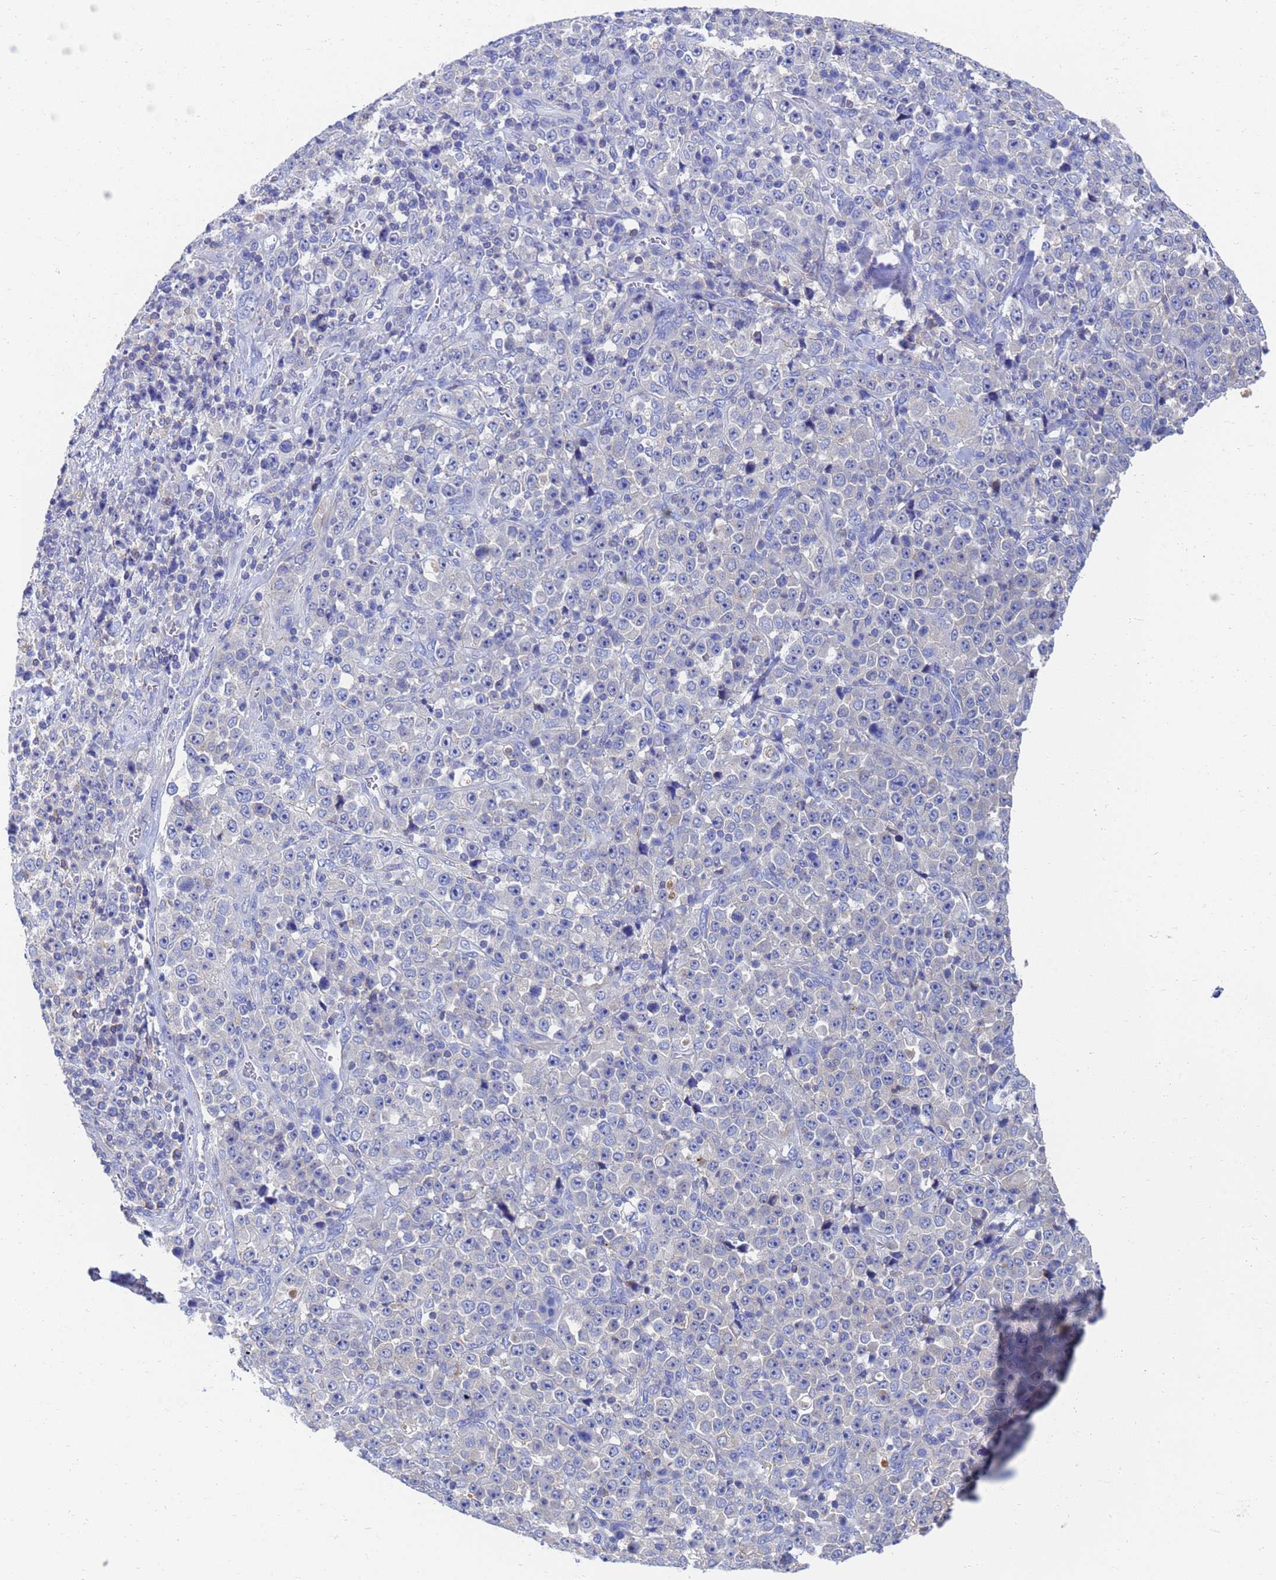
{"staining": {"intensity": "negative", "quantity": "none", "location": "none"}, "tissue": "stomach cancer", "cell_type": "Tumor cells", "image_type": "cancer", "snomed": [{"axis": "morphology", "description": "Normal tissue, NOS"}, {"axis": "morphology", "description": "Adenocarcinoma, NOS"}, {"axis": "topography", "description": "Stomach, upper"}, {"axis": "topography", "description": "Stomach"}], "caption": "This is a histopathology image of IHC staining of stomach cancer (adenocarcinoma), which shows no positivity in tumor cells. (Brightfield microscopy of DAB (3,3'-diaminobenzidine) immunohistochemistry (IHC) at high magnification).", "gene": "GCHFR", "patient": {"sex": "male", "age": 59}}